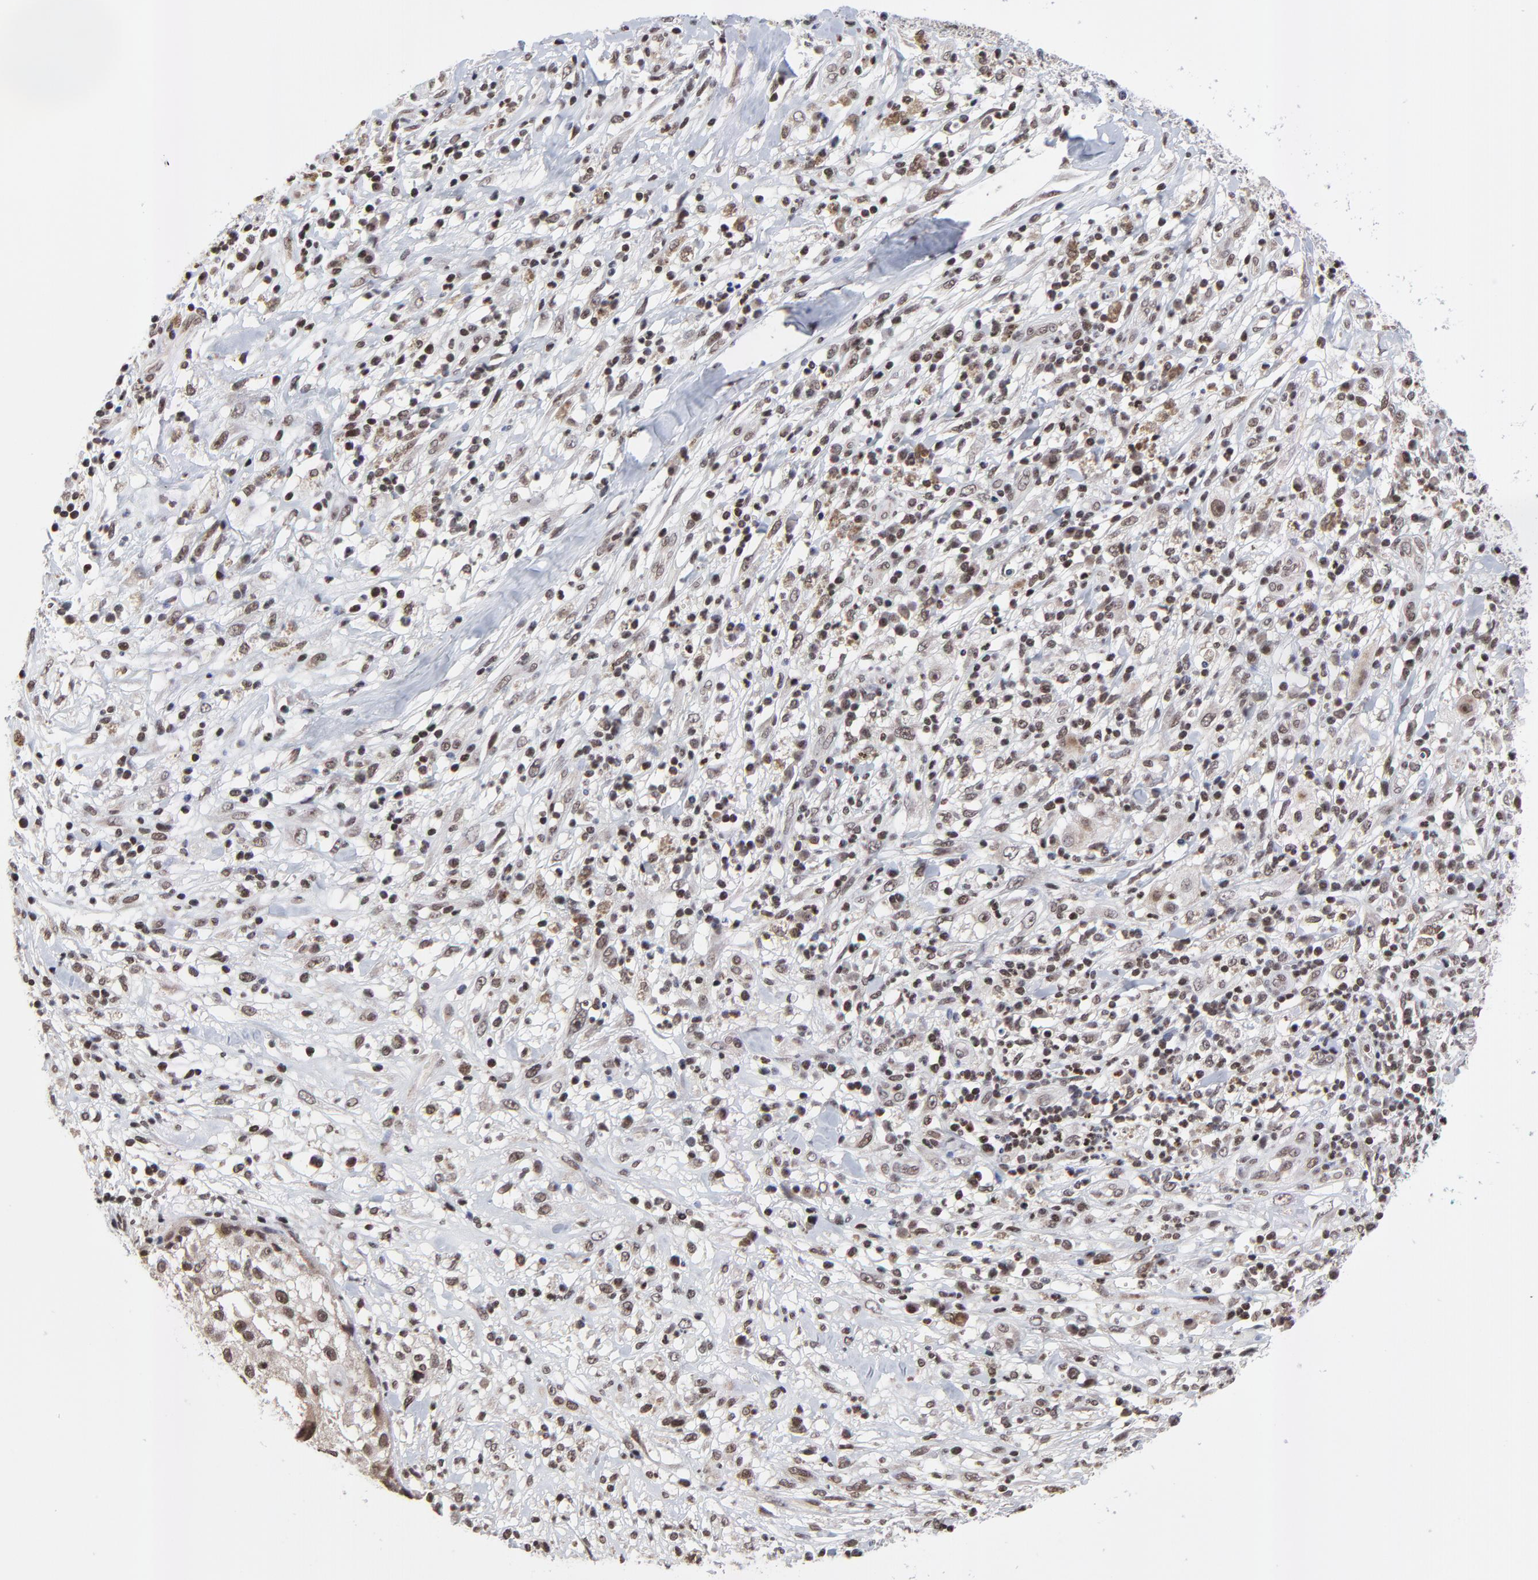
{"staining": {"intensity": "weak", "quantity": ">75%", "location": "cytoplasmic/membranous,nuclear"}, "tissue": "melanoma", "cell_type": "Tumor cells", "image_type": "cancer", "snomed": [{"axis": "morphology", "description": "Necrosis, NOS"}, {"axis": "morphology", "description": "Malignant melanoma, NOS"}, {"axis": "topography", "description": "Skin"}], "caption": "Immunohistochemistry of human melanoma shows low levels of weak cytoplasmic/membranous and nuclear expression in about >75% of tumor cells.", "gene": "ZNF777", "patient": {"sex": "female", "age": 87}}